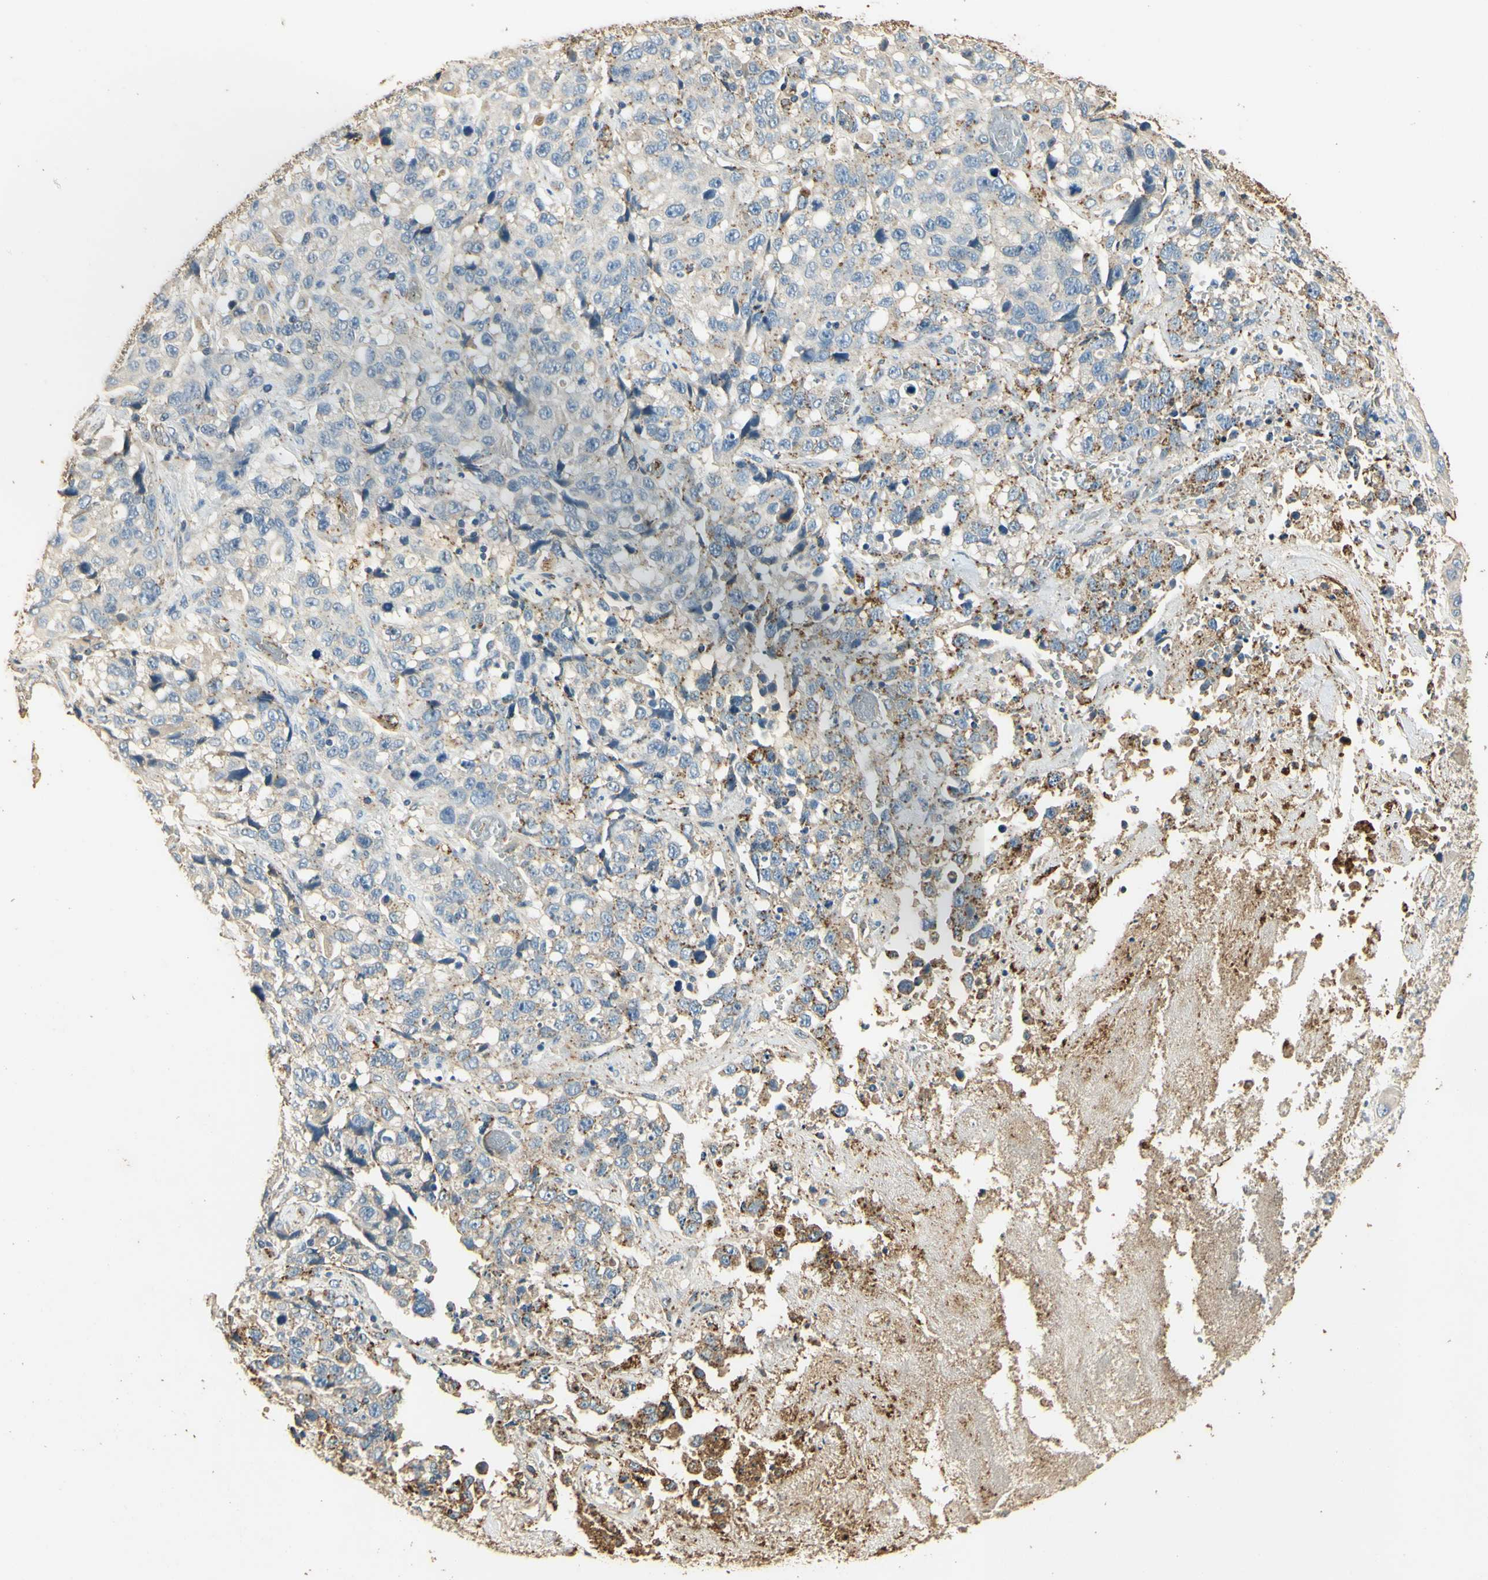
{"staining": {"intensity": "negative", "quantity": "none", "location": "none"}, "tissue": "stomach cancer", "cell_type": "Tumor cells", "image_type": "cancer", "snomed": [{"axis": "morphology", "description": "Normal tissue, NOS"}, {"axis": "morphology", "description": "Adenocarcinoma, NOS"}, {"axis": "topography", "description": "Stomach"}], "caption": "Tumor cells are negative for brown protein staining in adenocarcinoma (stomach). The staining is performed using DAB brown chromogen with nuclei counter-stained in using hematoxylin.", "gene": "ARHGEF17", "patient": {"sex": "male", "age": 48}}